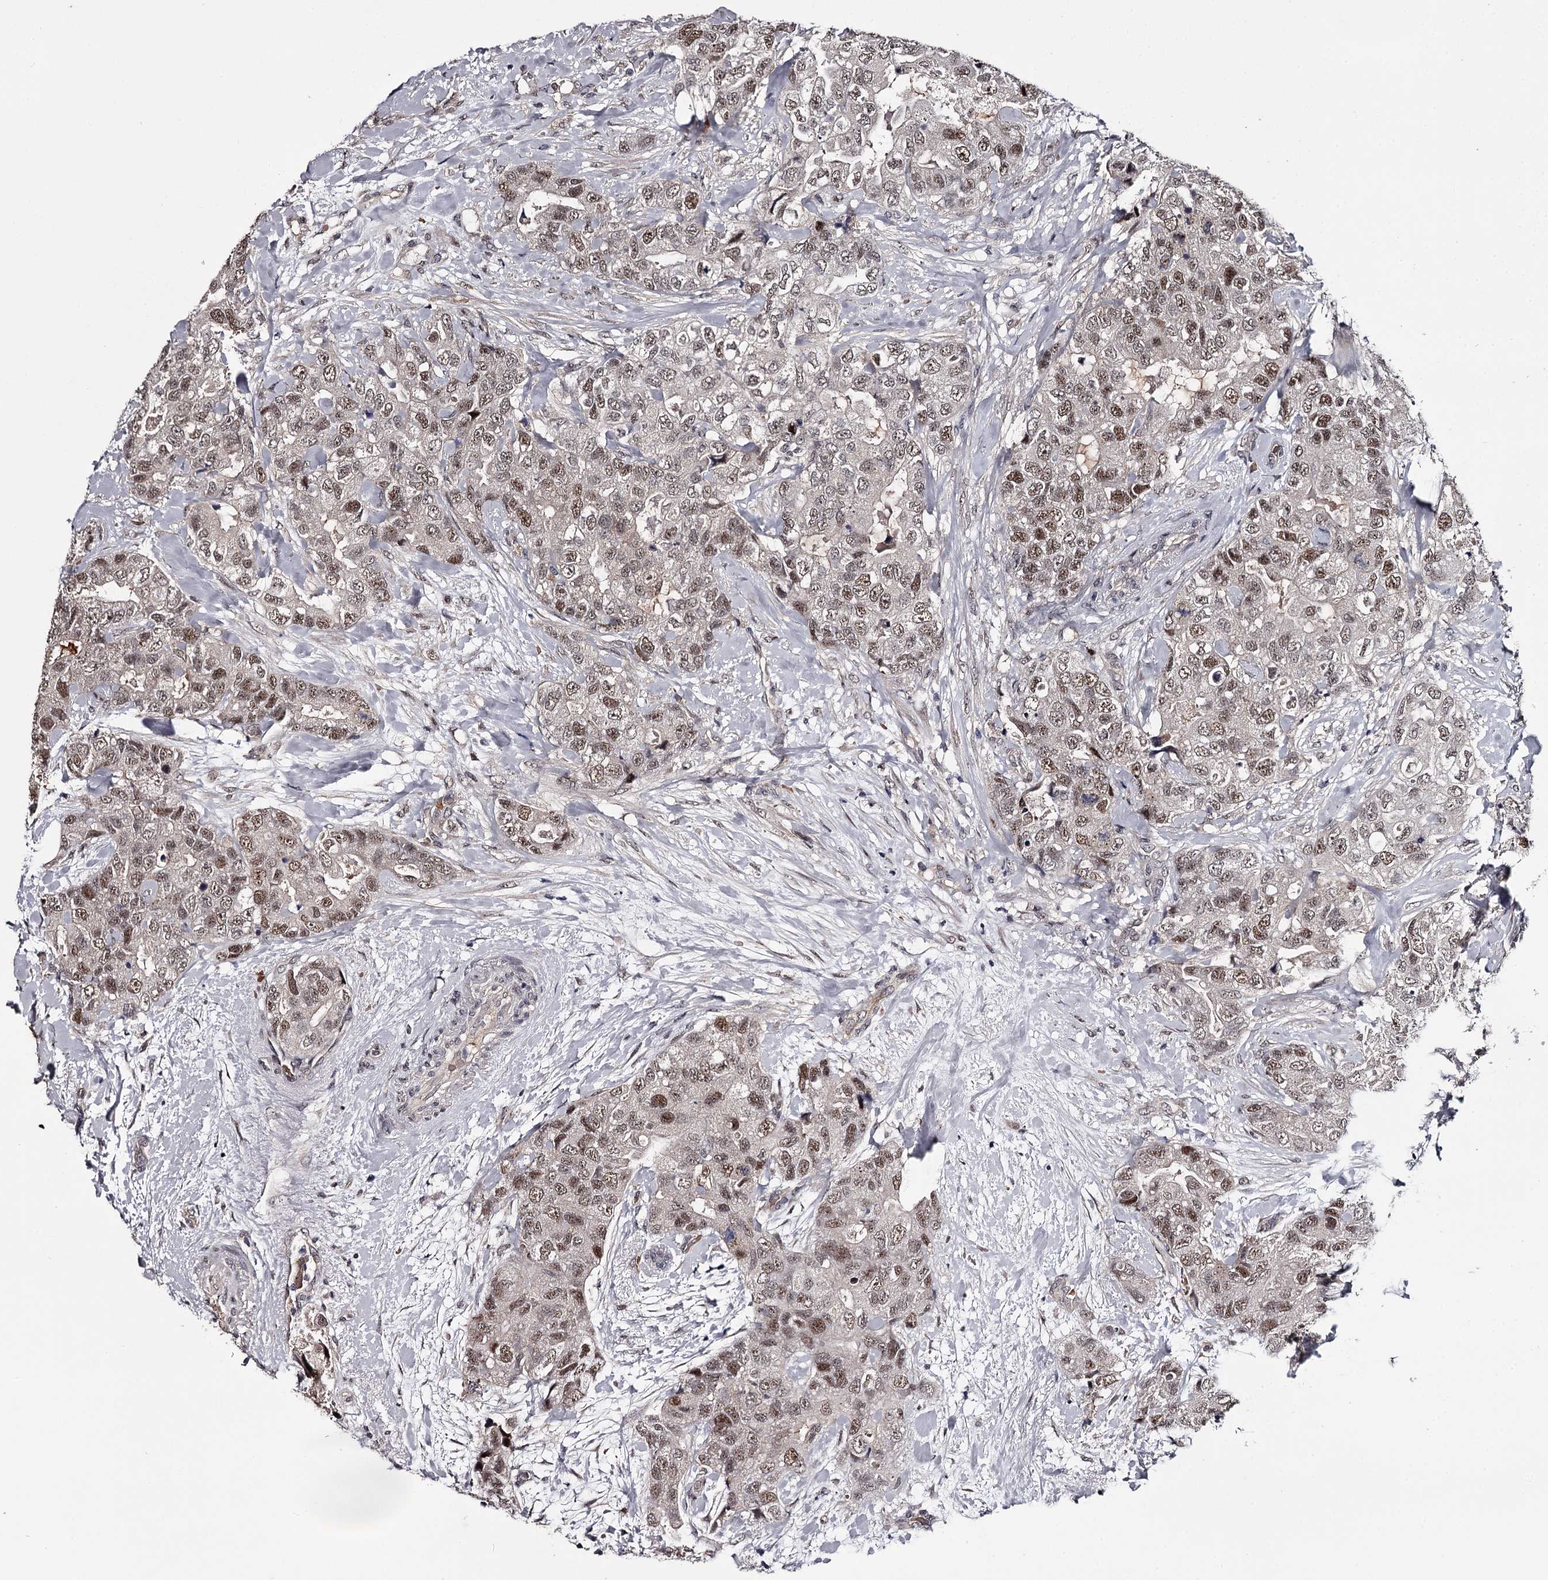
{"staining": {"intensity": "moderate", "quantity": ">75%", "location": "nuclear"}, "tissue": "breast cancer", "cell_type": "Tumor cells", "image_type": "cancer", "snomed": [{"axis": "morphology", "description": "Duct carcinoma"}, {"axis": "topography", "description": "Breast"}], "caption": "Protein positivity by immunohistochemistry (IHC) reveals moderate nuclear expression in approximately >75% of tumor cells in breast cancer.", "gene": "RNF44", "patient": {"sex": "female", "age": 62}}